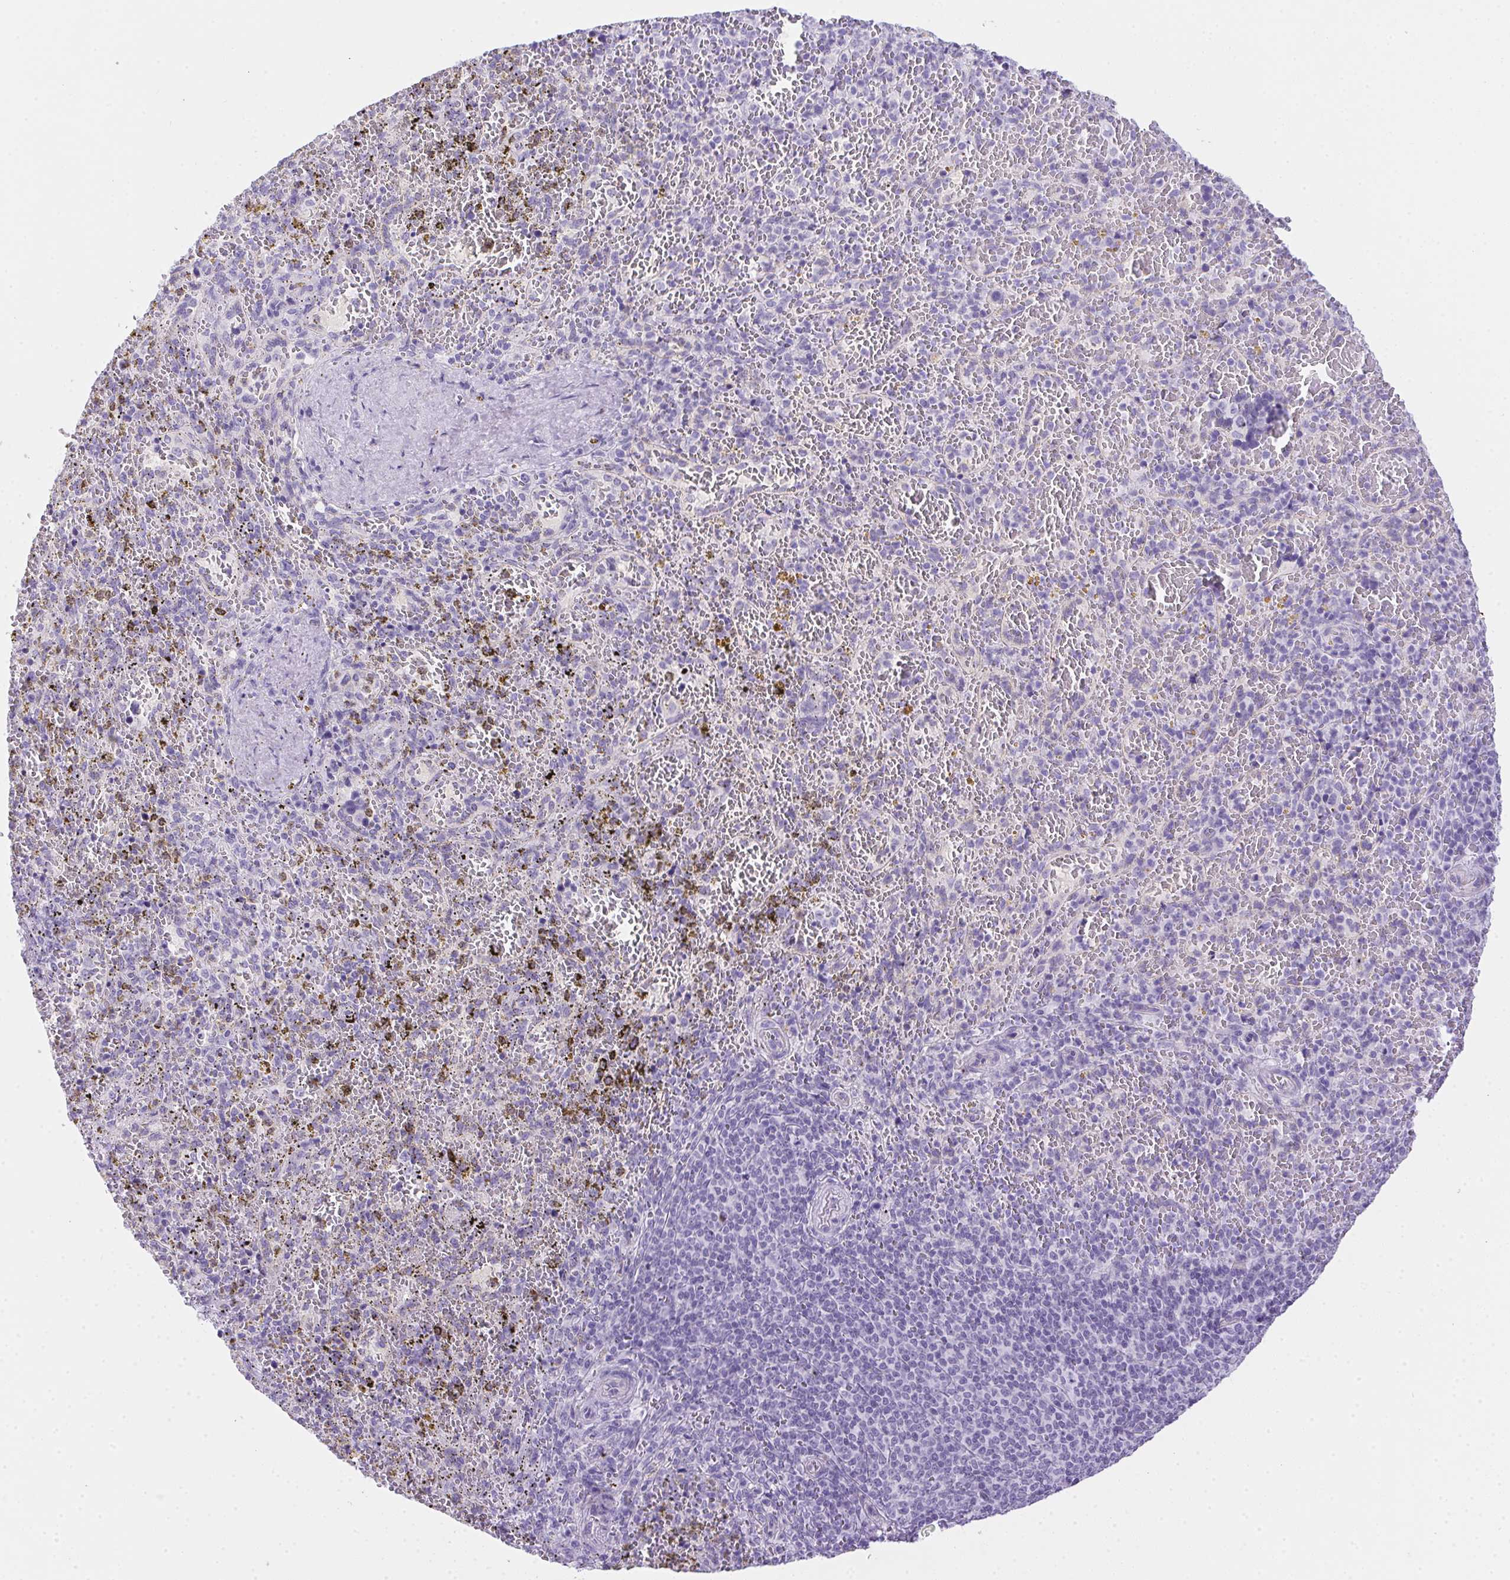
{"staining": {"intensity": "negative", "quantity": "none", "location": "none"}, "tissue": "spleen", "cell_type": "Cells in red pulp", "image_type": "normal", "snomed": [{"axis": "morphology", "description": "Normal tissue, NOS"}, {"axis": "topography", "description": "Spleen"}], "caption": "Immunohistochemistry micrograph of benign spleen: human spleen stained with DAB reveals no significant protein staining in cells in red pulp.", "gene": "SPACA5B", "patient": {"sex": "female", "age": 50}}